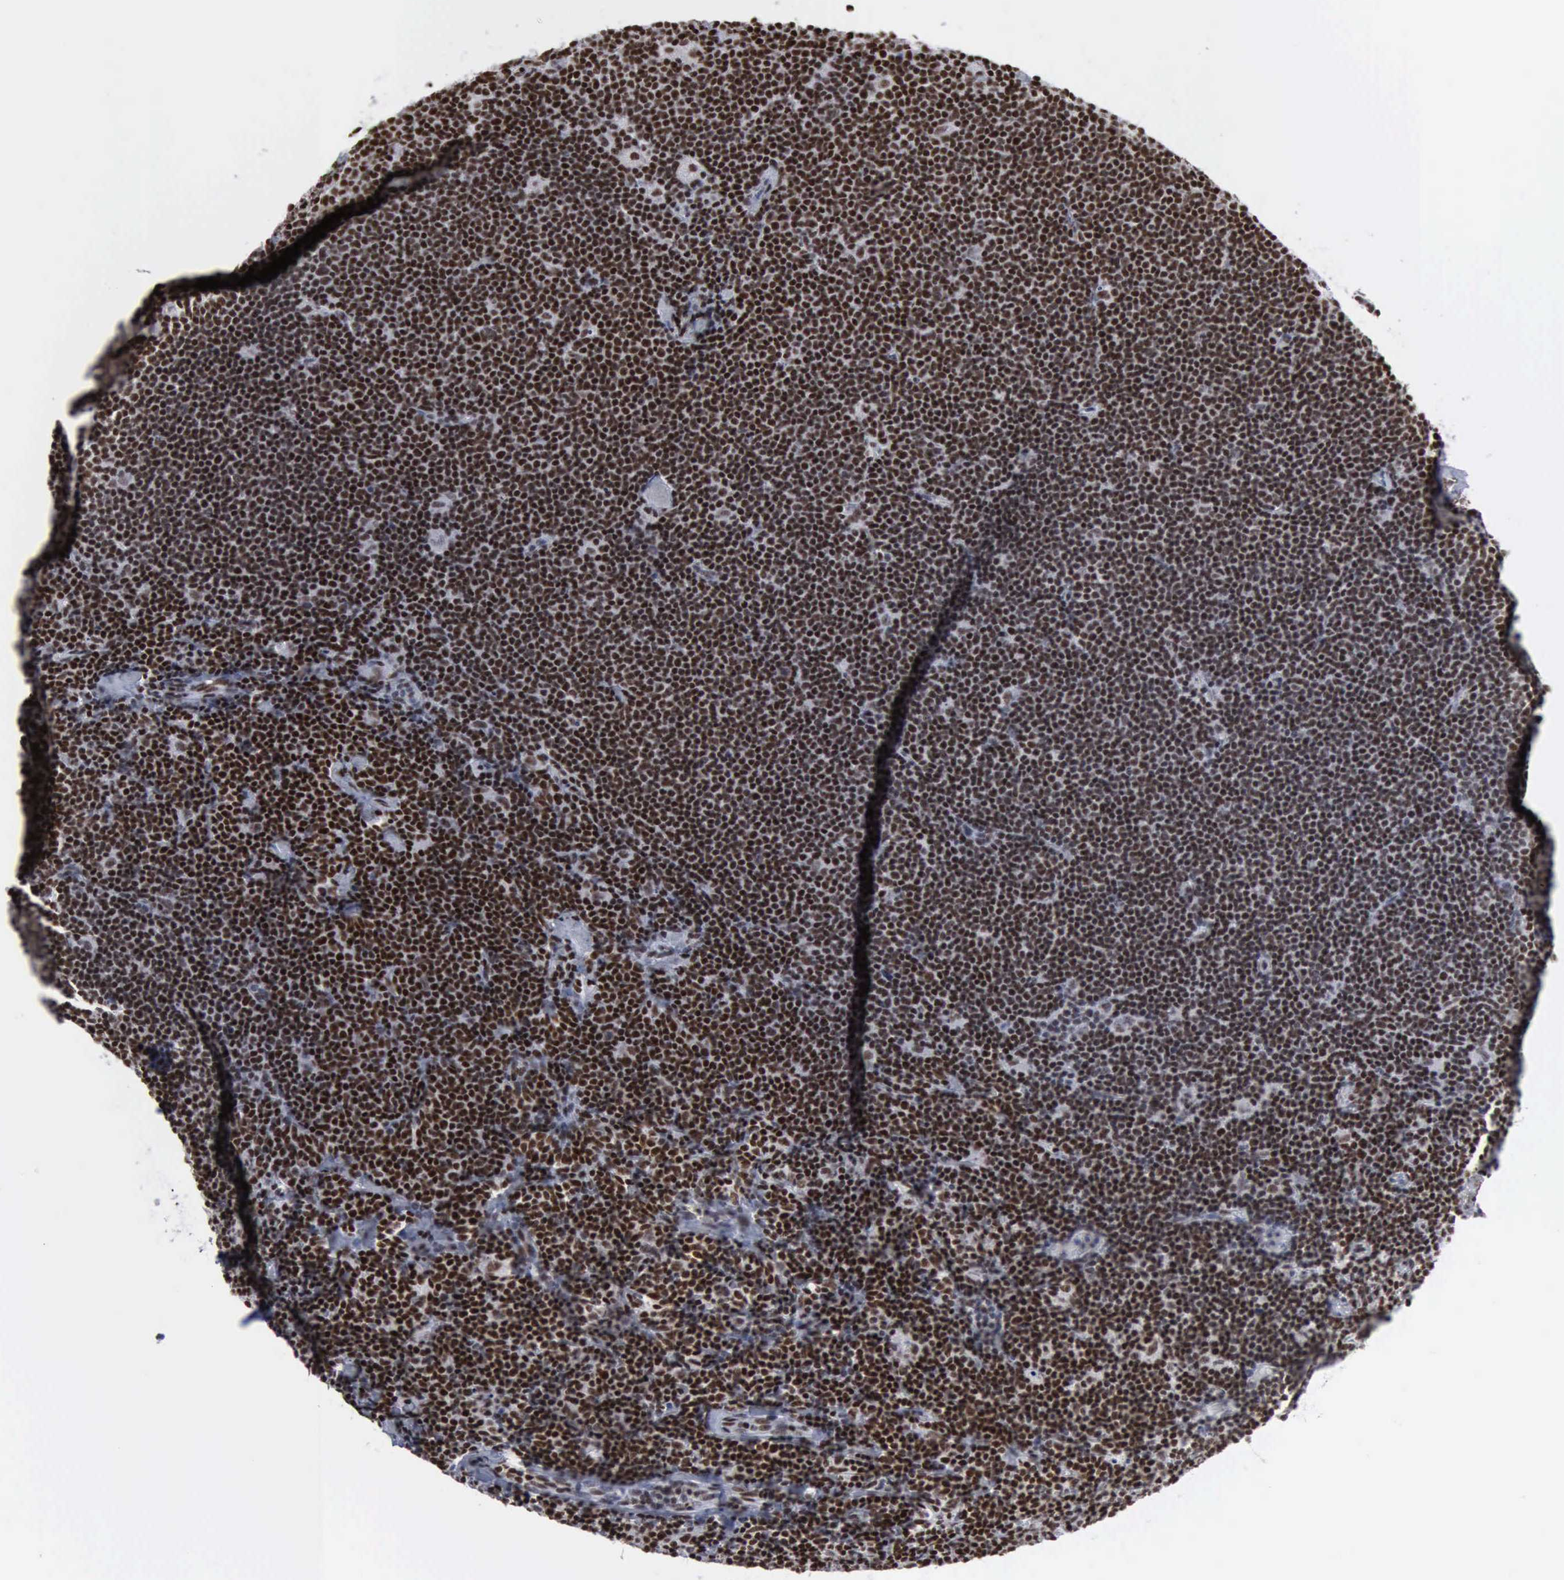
{"staining": {"intensity": "strong", "quantity": ">75%", "location": "nuclear"}, "tissue": "lymphoma", "cell_type": "Tumor cells", "image_type": "cancer", "snomed": [{"axis": "morphology", "description": "Malignant lymphoma, non-Hodgkin's type, Low grade"}, {"axis": "topography", "description": "Lymph node"}], "caption": "Low-grade malignant lymphoma, non-Hodgkin's type tissue reveals strong nuclear positivity in about >75% of tumor cells, visualized by immunohistochemistry.", "gene": "XPA", "patient": {"sex": "male", "age": 65}}